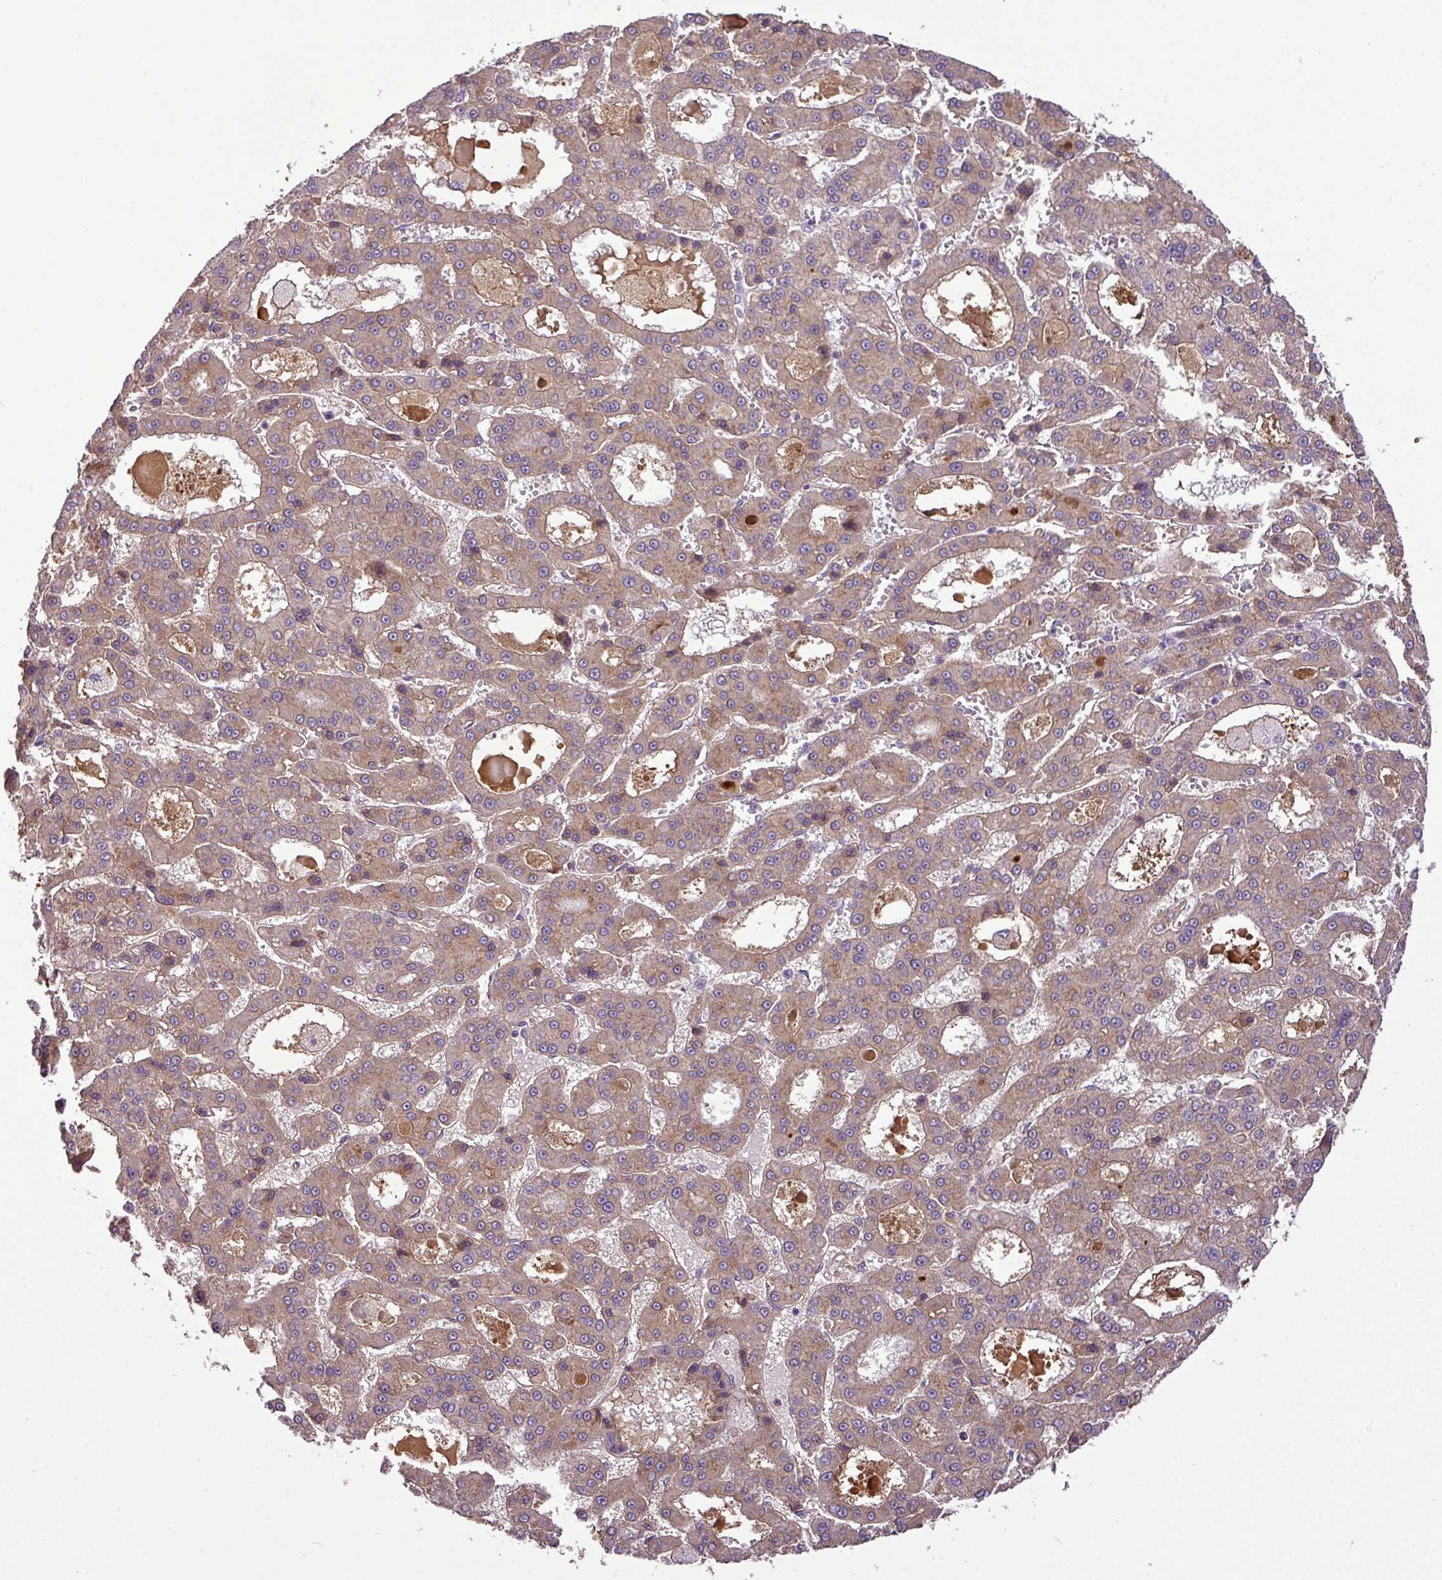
{"staining": {"intensity": "weak", "quantity": ">75%", "location": "cytoplasmic/membranous"}, "tissue": "liver cancer", "cell_type": "Tumor cells", "image_type": "cancer", "snomed": [{"axis": "morphology", "description": "Carcinoma, Hepatocellular, NOS"}, {"axis": "topography", "description": "Liver"}], "caption": "A micrograph of liver cancer stained for a protein demonstrates weak cytoplasmic/membranous brown staining in tumor cells.", "gene": "C4B", "patient": {"sex": "male", "age": 70}}